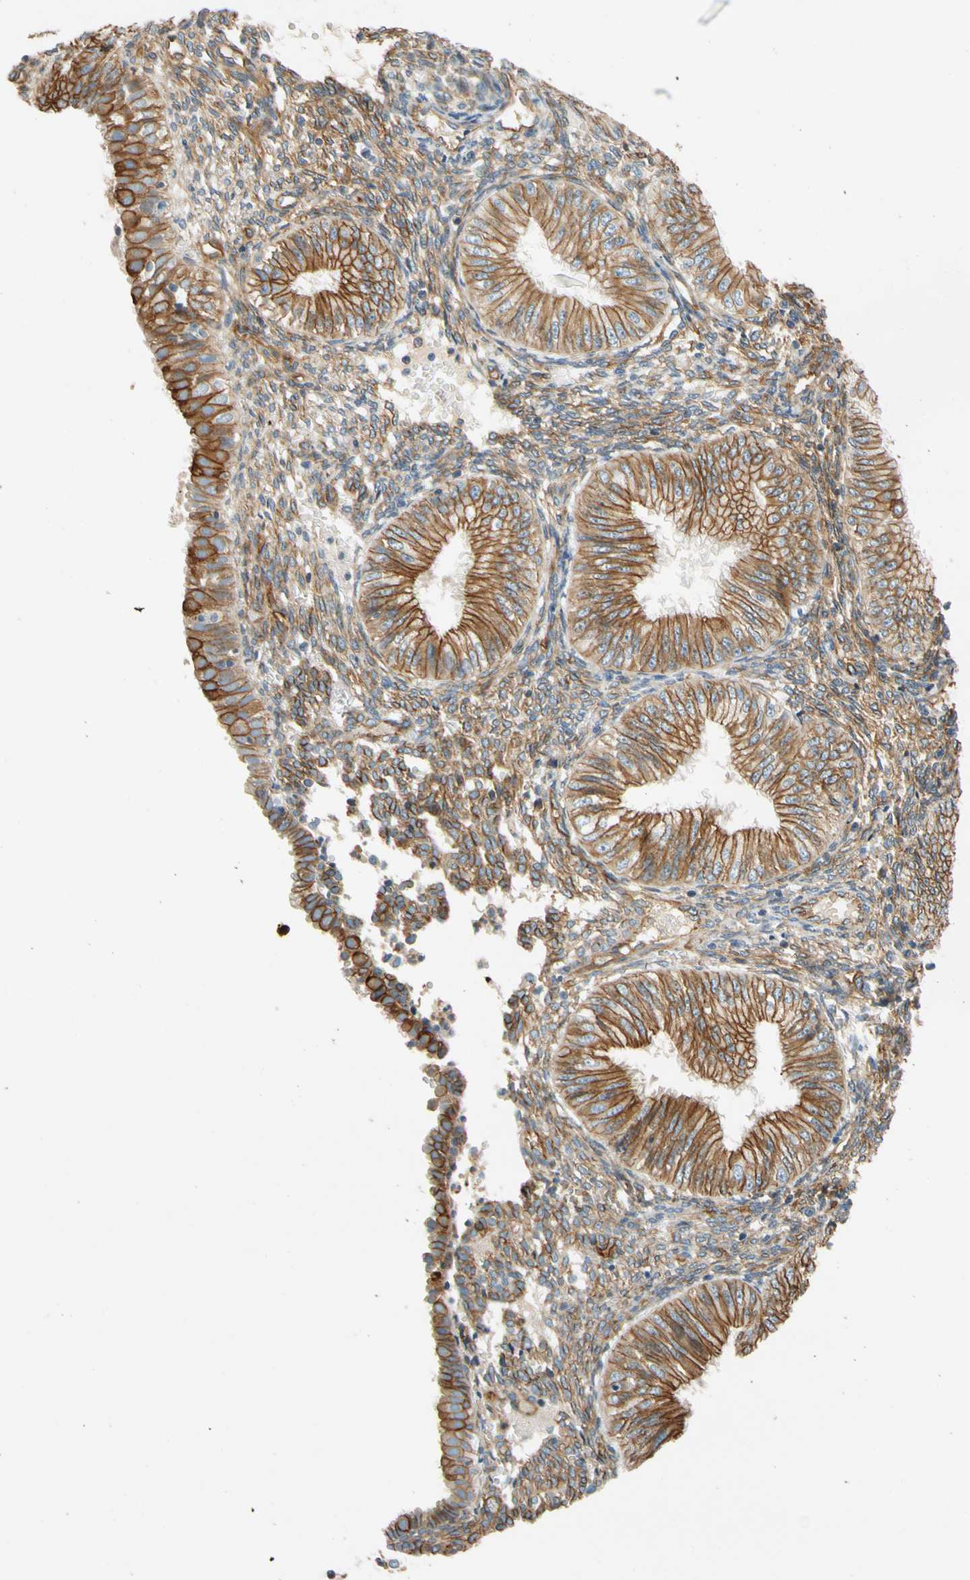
{"staining": {"intensity": "moderate", "quantity": ">75%", "location": "cytoplasmic/membranous"}, "tissue": "endometrial cancer", "cell_type": "Tumor cells", "image_type": "cancer", "snomed": [{"axis": "morphology", "description": "Normal tissue, NOS"}, {"axis": "morphology", "description": "Adenocarcinoma, NOS"}, {"axis": "topography", "description": "Endometrium"}], "caption": "Endometrial cancer (adenocarcinoma) stained for a protein shows moderate cytoplasmic/membranous positivity in tumor cells. The staining is performed using DAB (3,3'-diaminobenzidine) brown chromogen to label protein expression. The nuclei are counter-stained blue using hematoxylin.", "gene": "SPTAN1", "patient": {"sex": "female", "age": 53}}